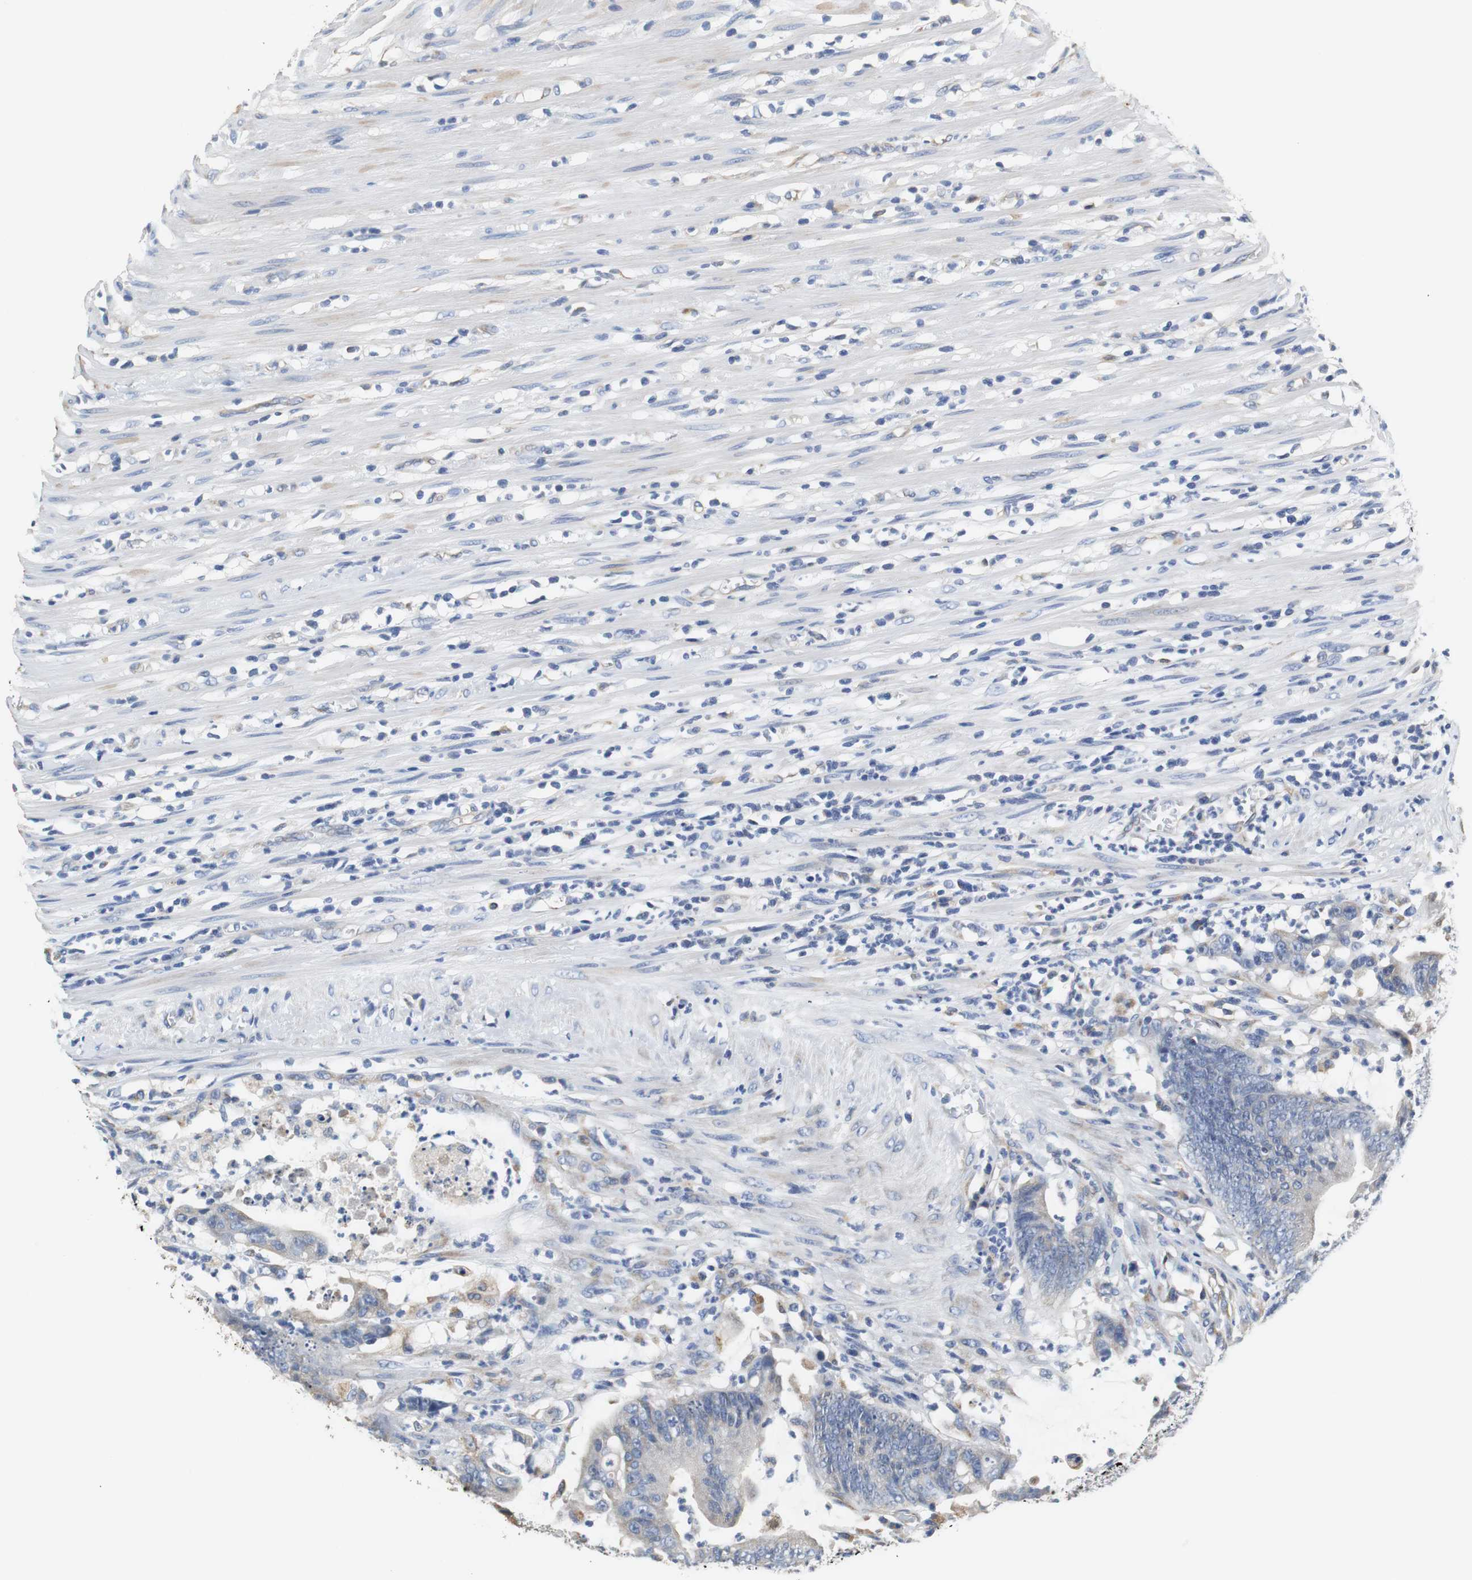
{"staining": {"intensity": "negative", "quantity": "none", "location": "none"}, "tissue": "colorectal cancer", "cell_type": "Tumor cells", "image_type": "cancer", "snomed": [{"axis": "morphology", "description": "Adenocarcinoma, NOS"}, {"axis": "topography", "description": "Rectum"}], "caption": "Tumor cells are negative for brown protein staining in colorectal cancer.", "gene": "PCK1", "patient": {"sex": "female", "age": 66}}